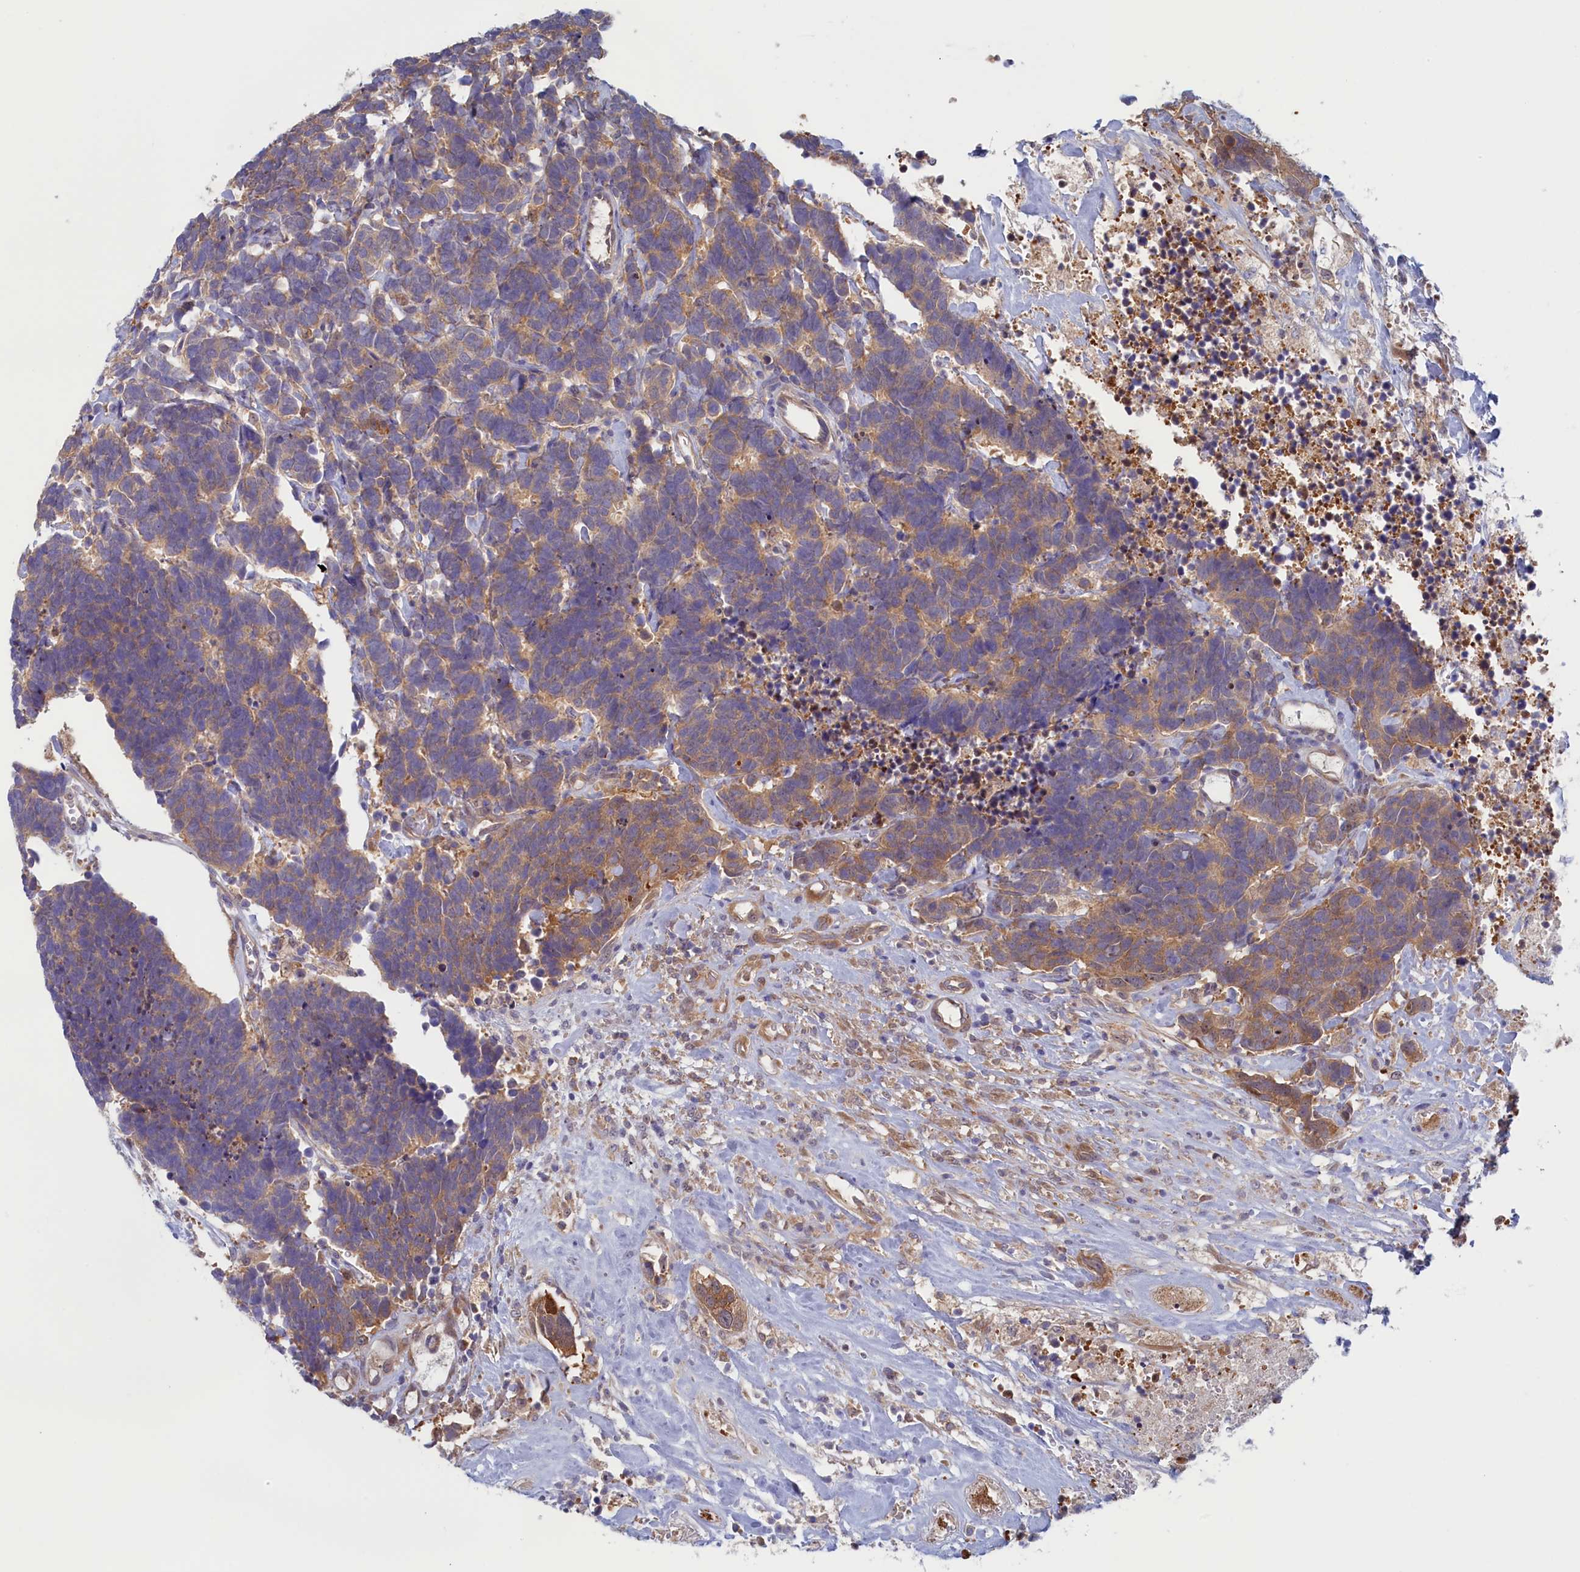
{"staining": {"intensity": "moderate", "quantity": "<25%", "location": "cytoplasmic/membranous"}, "tissue": "carcinoid", "cell_type": "Tumor cells", "image_type": "cancer", "snomed": [{"axis": "morphology", "description": "Carcinoma, NOS"}, {"axis": "morphology", "description": "Carcinoid, malignant, NOS"}, {"axis": "topography", "description": "Urinary bladder"}], "caption": "Tumor cells show moderate cytoplasmic/membranous expression in approximately <25% of cells in carcinoid.", "gene": "SYNDIG1L", "patient": {"sex": "male", "age": 57}}